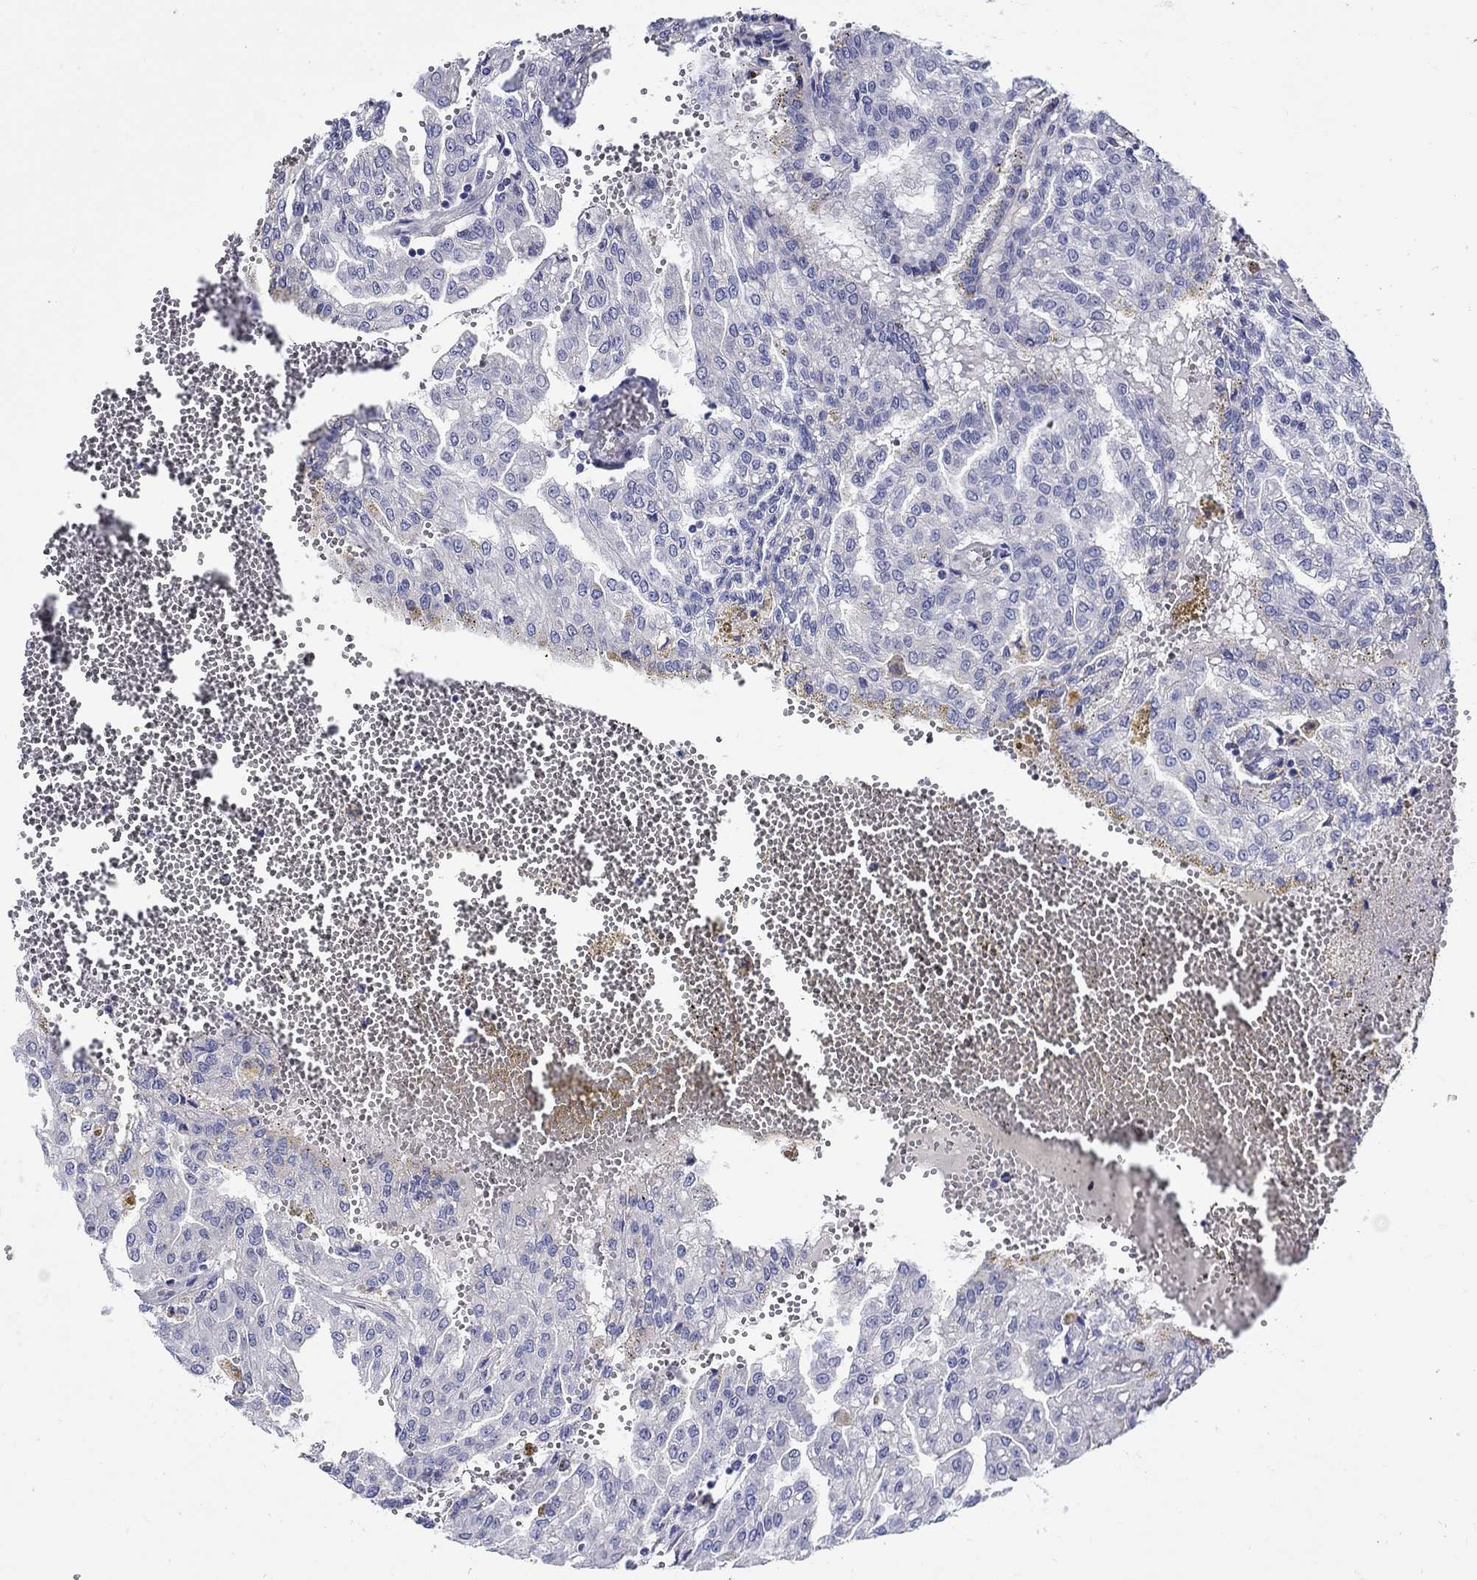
{"staining": {"intensity": "negative", "quantity": "none", "location": "none"}, "tissue": "renal cancer", "cell_type": "Tumor cells", "image_type": "cancer", "snomed": [{"axis": "morphology", "description": "Adenocarcinoma, NOS"}, {"axis": "topography", "description": "Kidney"}], "caption": "Tumor cells are negative for brown protein staining in adenocarcinoma (renal).", "gene": "SLC30A3", "patient": {"sex": "male", "age": 63}}